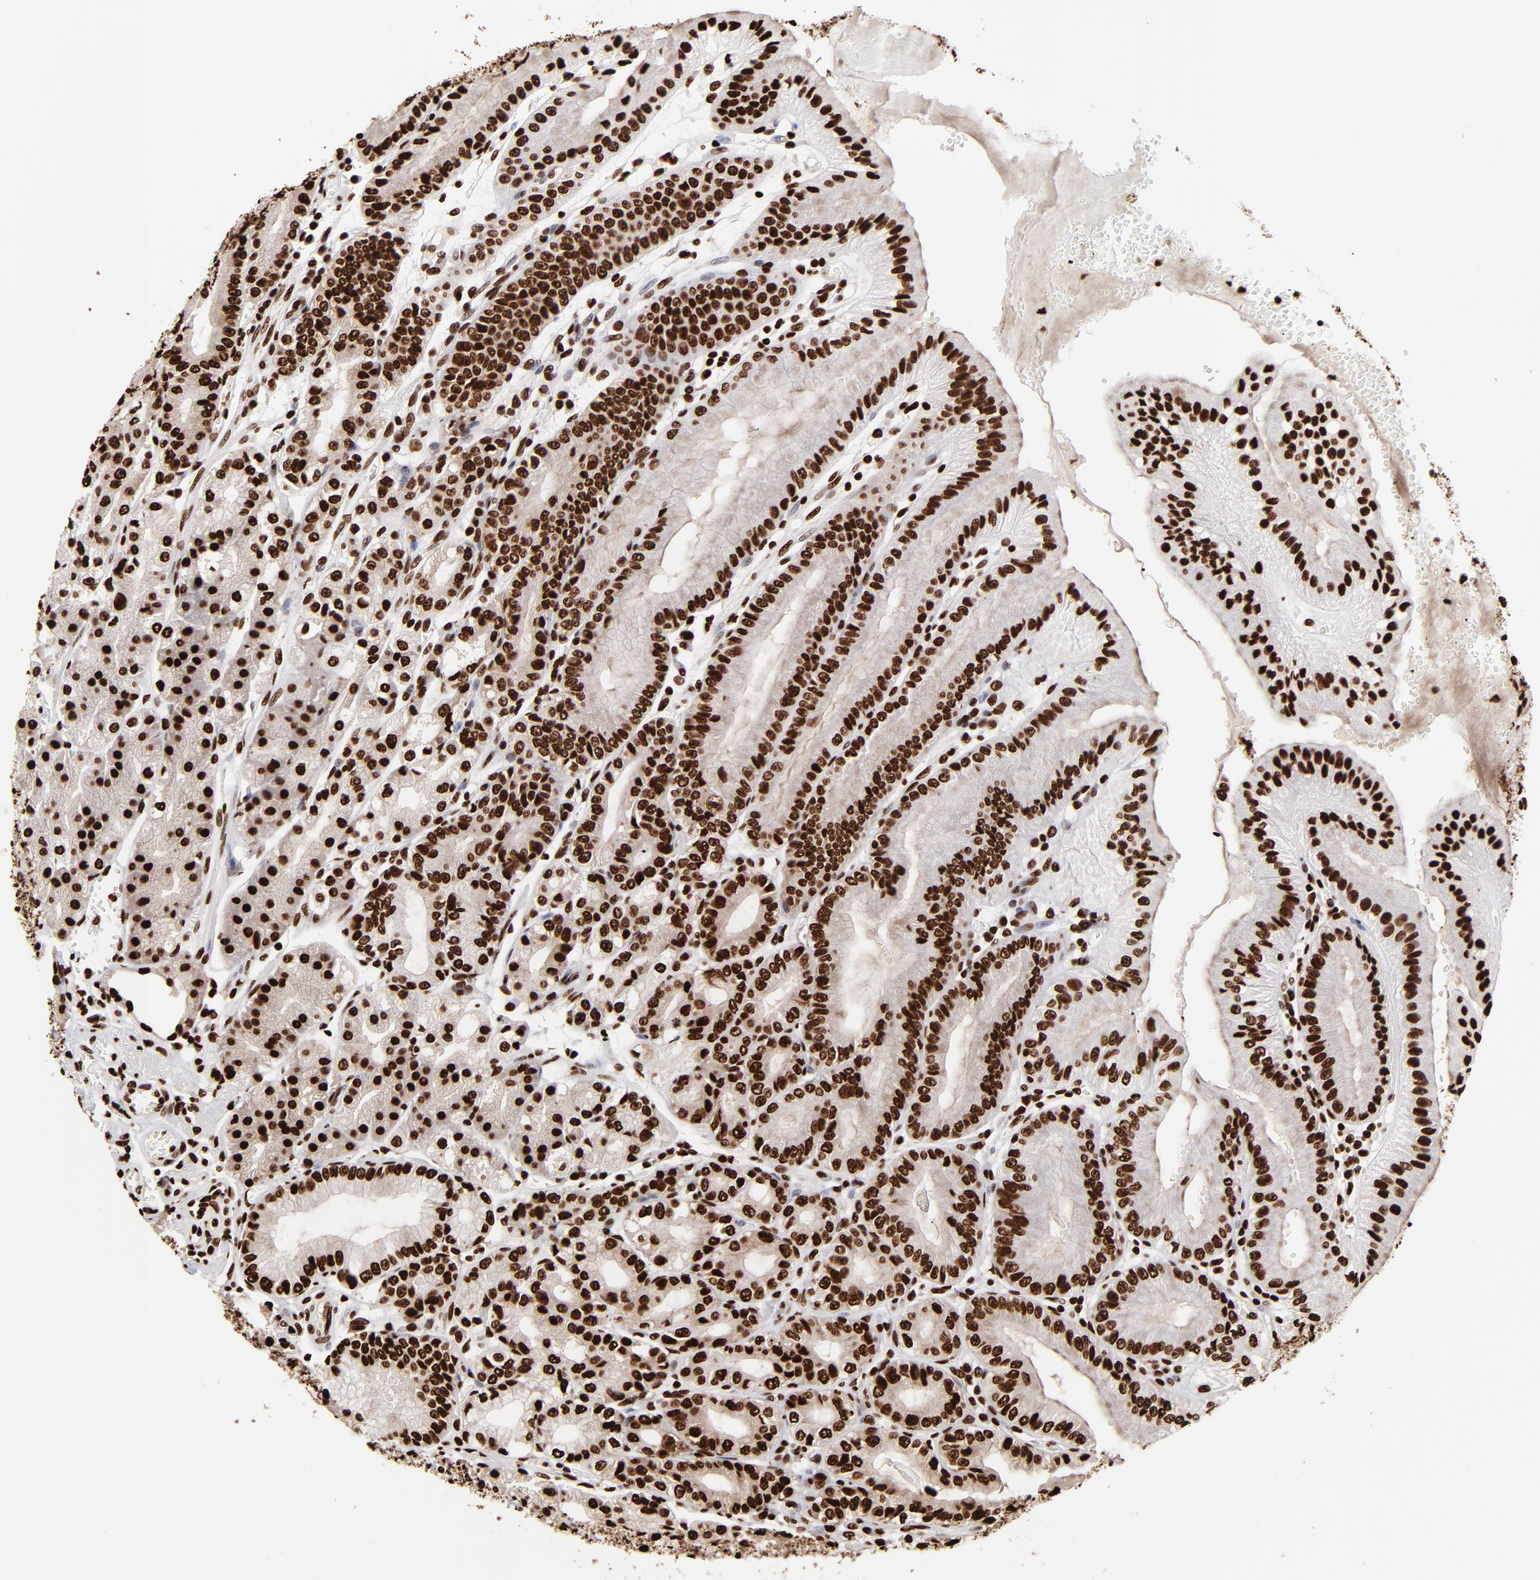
{"staining": {"intensity": "strong", "quantity": ">75%", "location": "nuclear"}, "tissue": "stomach", "cell_type": "Glandular cells", "image_type": "normal", "snomed": [{"axis": "morphology", "description": "Normal tissue, NOS"}, {"axis": "topography", "description": "Stomach, lower"}], "caption": "A high amount of strong nuclear expression is present in about >75% of glandular cells in benign stomach.", "gene": "ZNF544", "patient": {"sex": "male", "age": 71}}